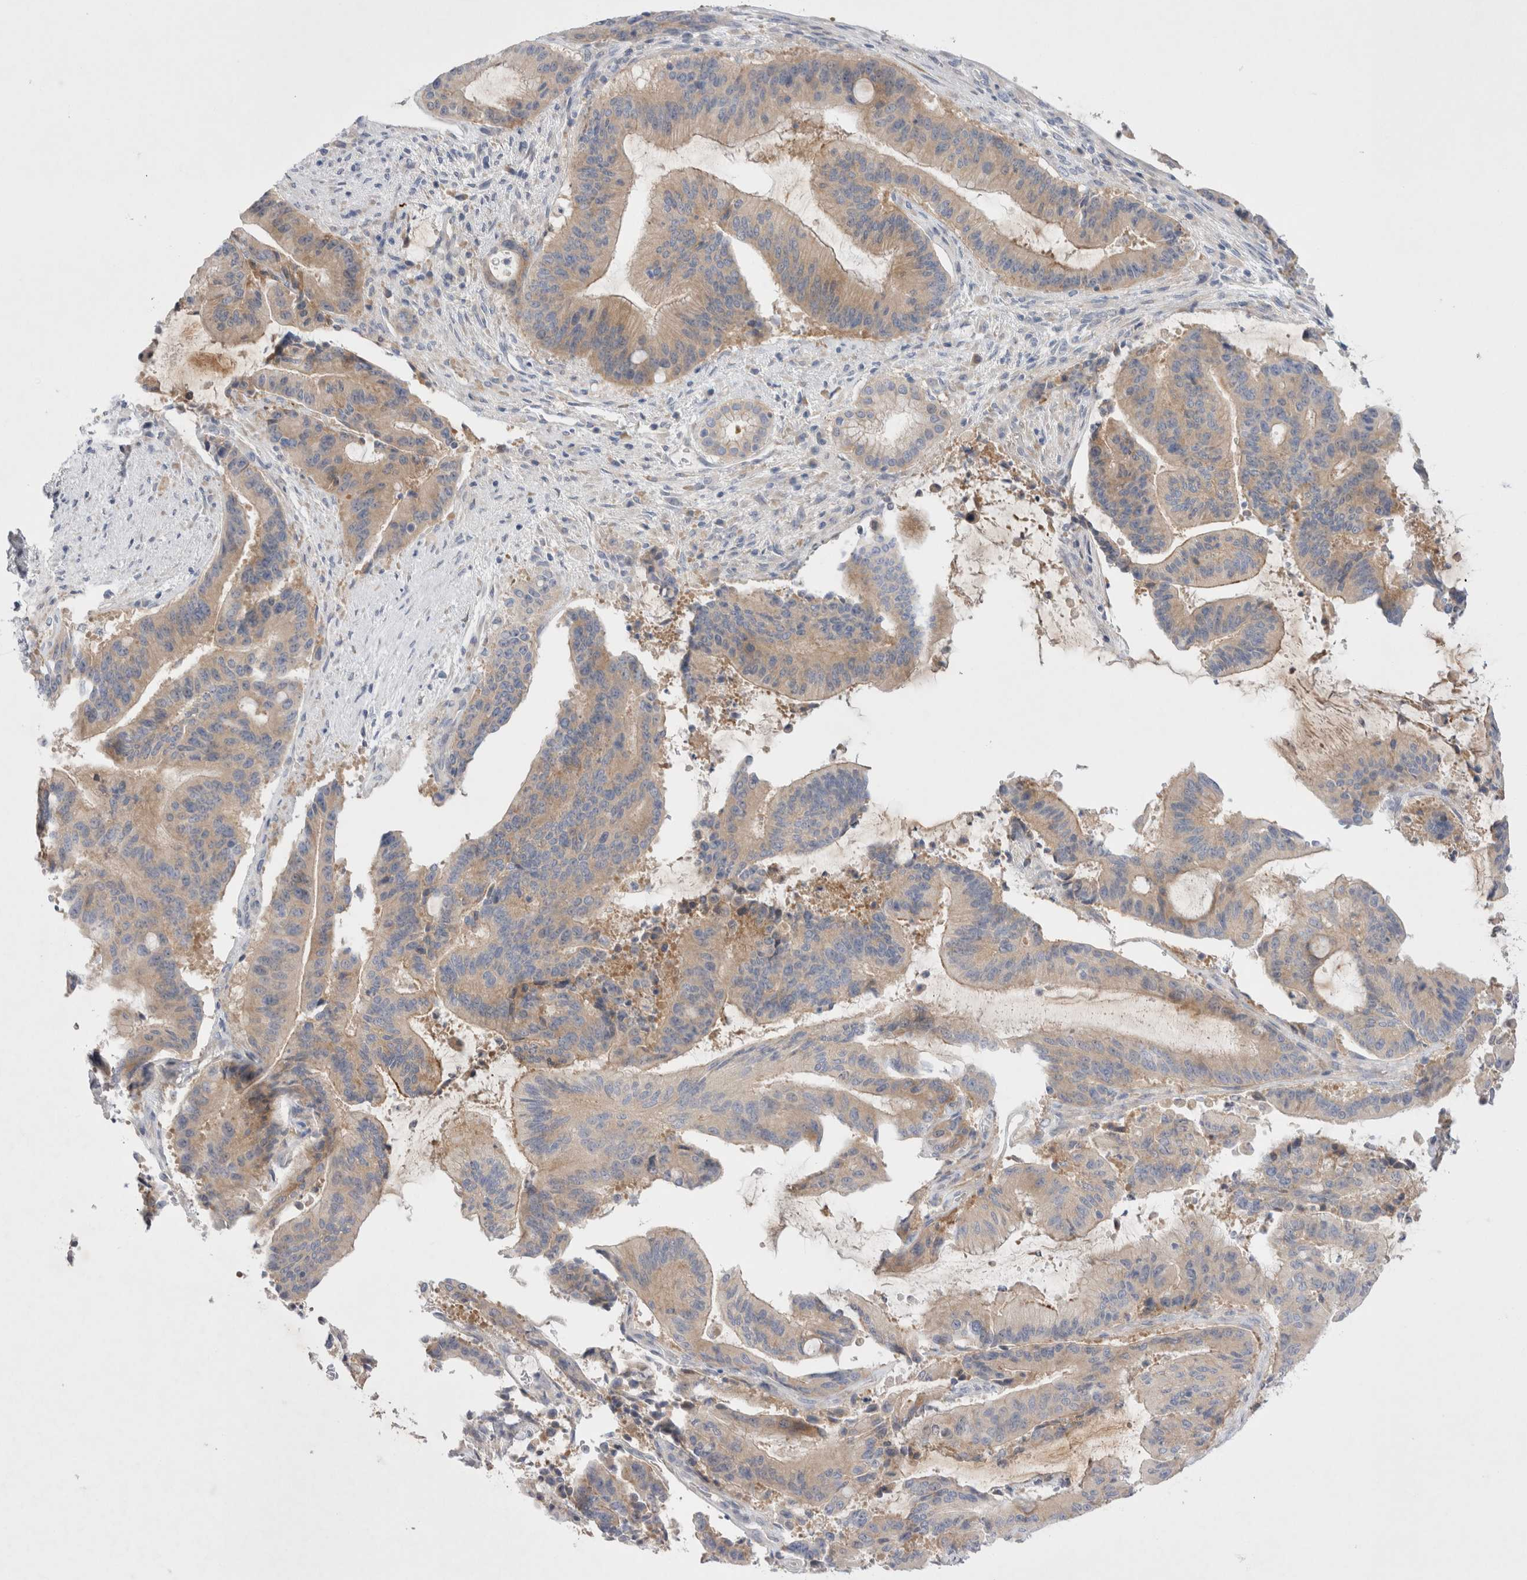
{"staining": {"intensity": "weak", "quantity": "25%-75%", "location": "cytoplasmic/membranous"}, "tissue": "liver cancer", "cell_type": "Tumor cells", "image_type": "cancer", "snomed": [{"axis": "morphology", "description": "Normal tissue, NOS"}, {"axis": "morphology", "description": "Cholangiocarcinoma"}, {"axis": "topography", "description": "Liver"}, {"axis": "topography", "description": "Peripheral nerve tissue"}], "caption": "Immunohistochemistry staining of cholangiocarcinoma (liver), which shows low levels of weak cytoplasmic/membranous positivity in about 25%-75% of tumor cells indicating weak cytoplasmic/membranous protein positivity. The staining was performed using DAB (3,3'-diaminobenzidine) (brown) for protein detection and nuclei were counterstained in hematoxylin (blue).", "gene": "RBM12B", "patient": {"sex": "female", "age": 73}}